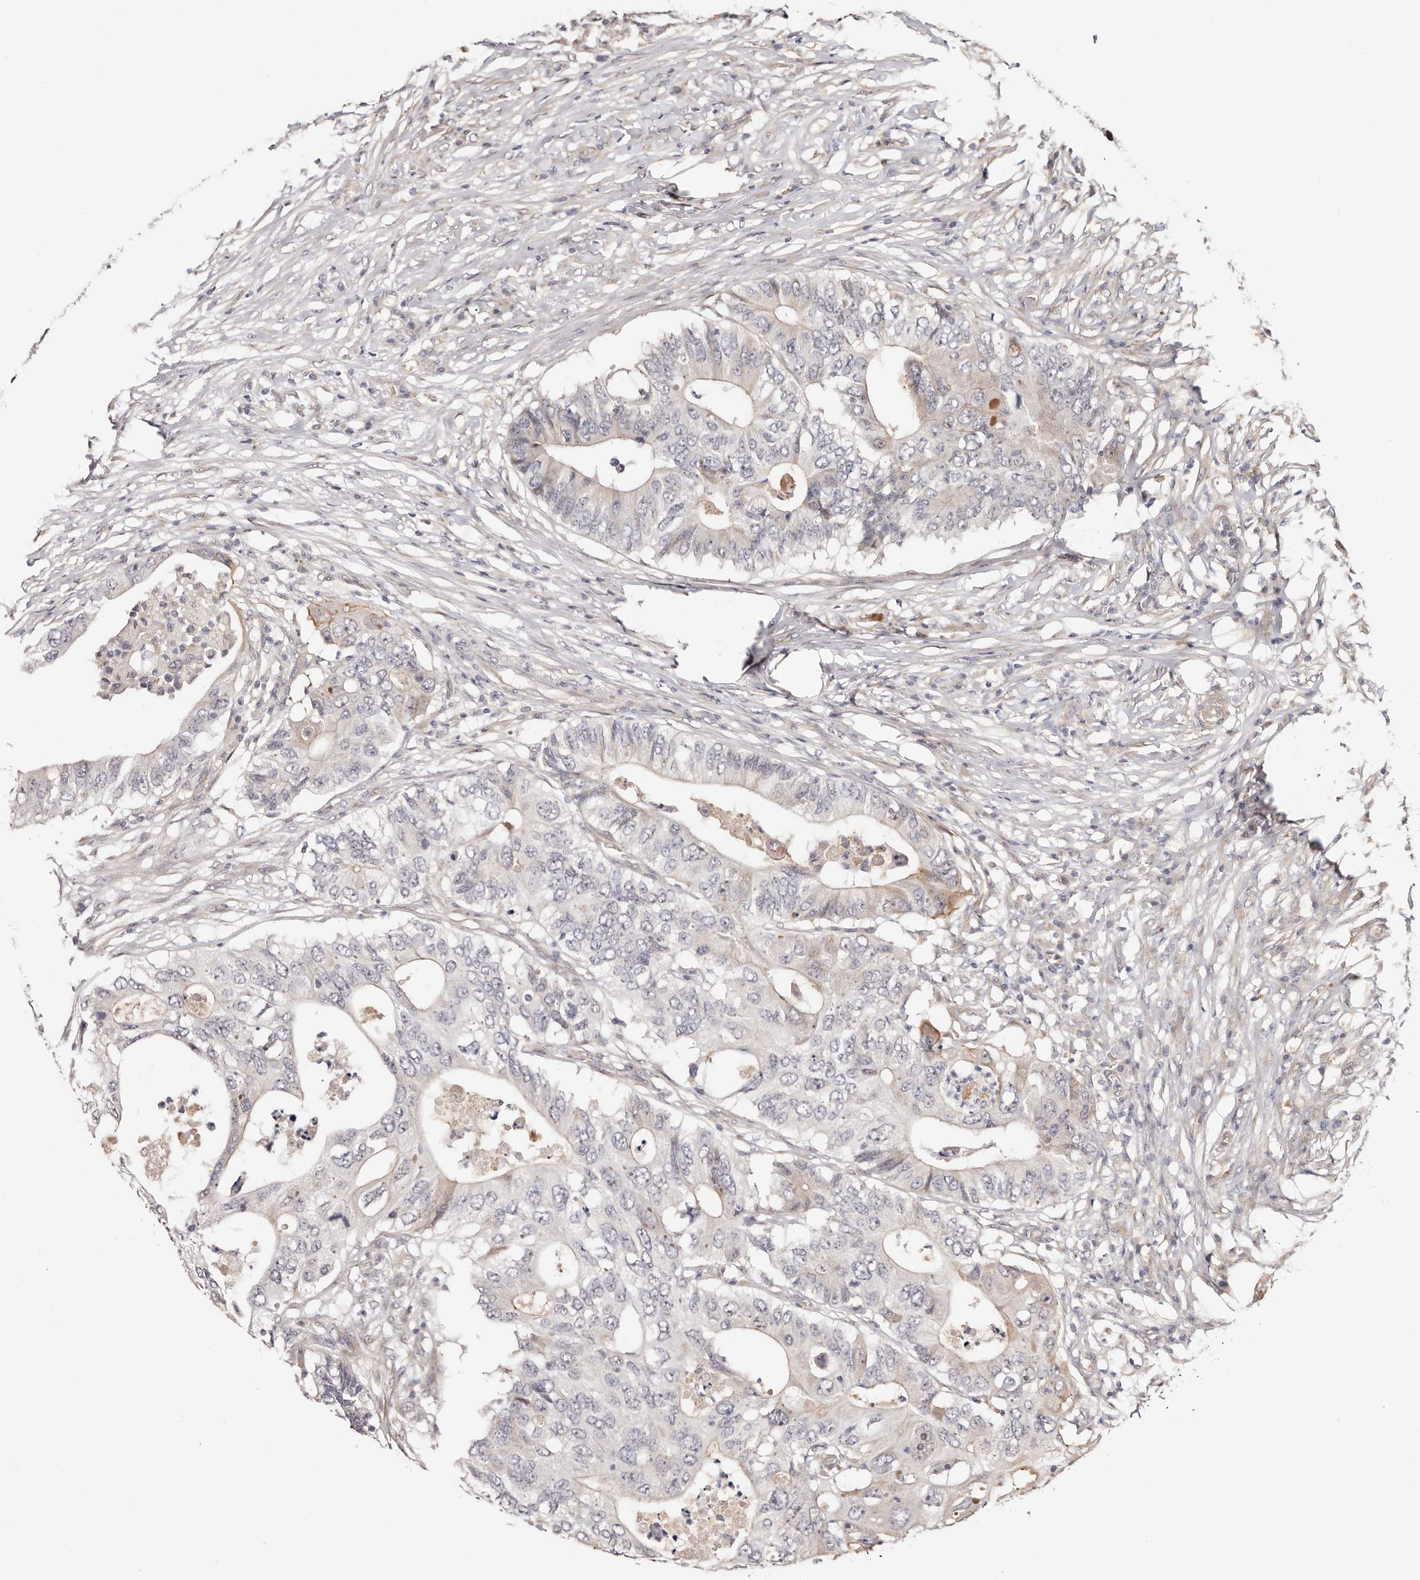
{"staining": {"intensity": "negative", "quantity": "none", "location": "none"}, "tissue": "colorectal cancer", "cell_type": "Tumor cells", "image_type": "cancer", "snomed": [{"axis": "morphology", "description": "Adenocarcinoma, NOS"}, {"axis": "topography", "description": "Colon"}], "caption": "Colorectal cancer (adenocarcinoma) stained for a protein using IHC reveals no positivity tumor cells.", "gene": "TRIP13", "patient": {"sex": "male", "age": 71}}